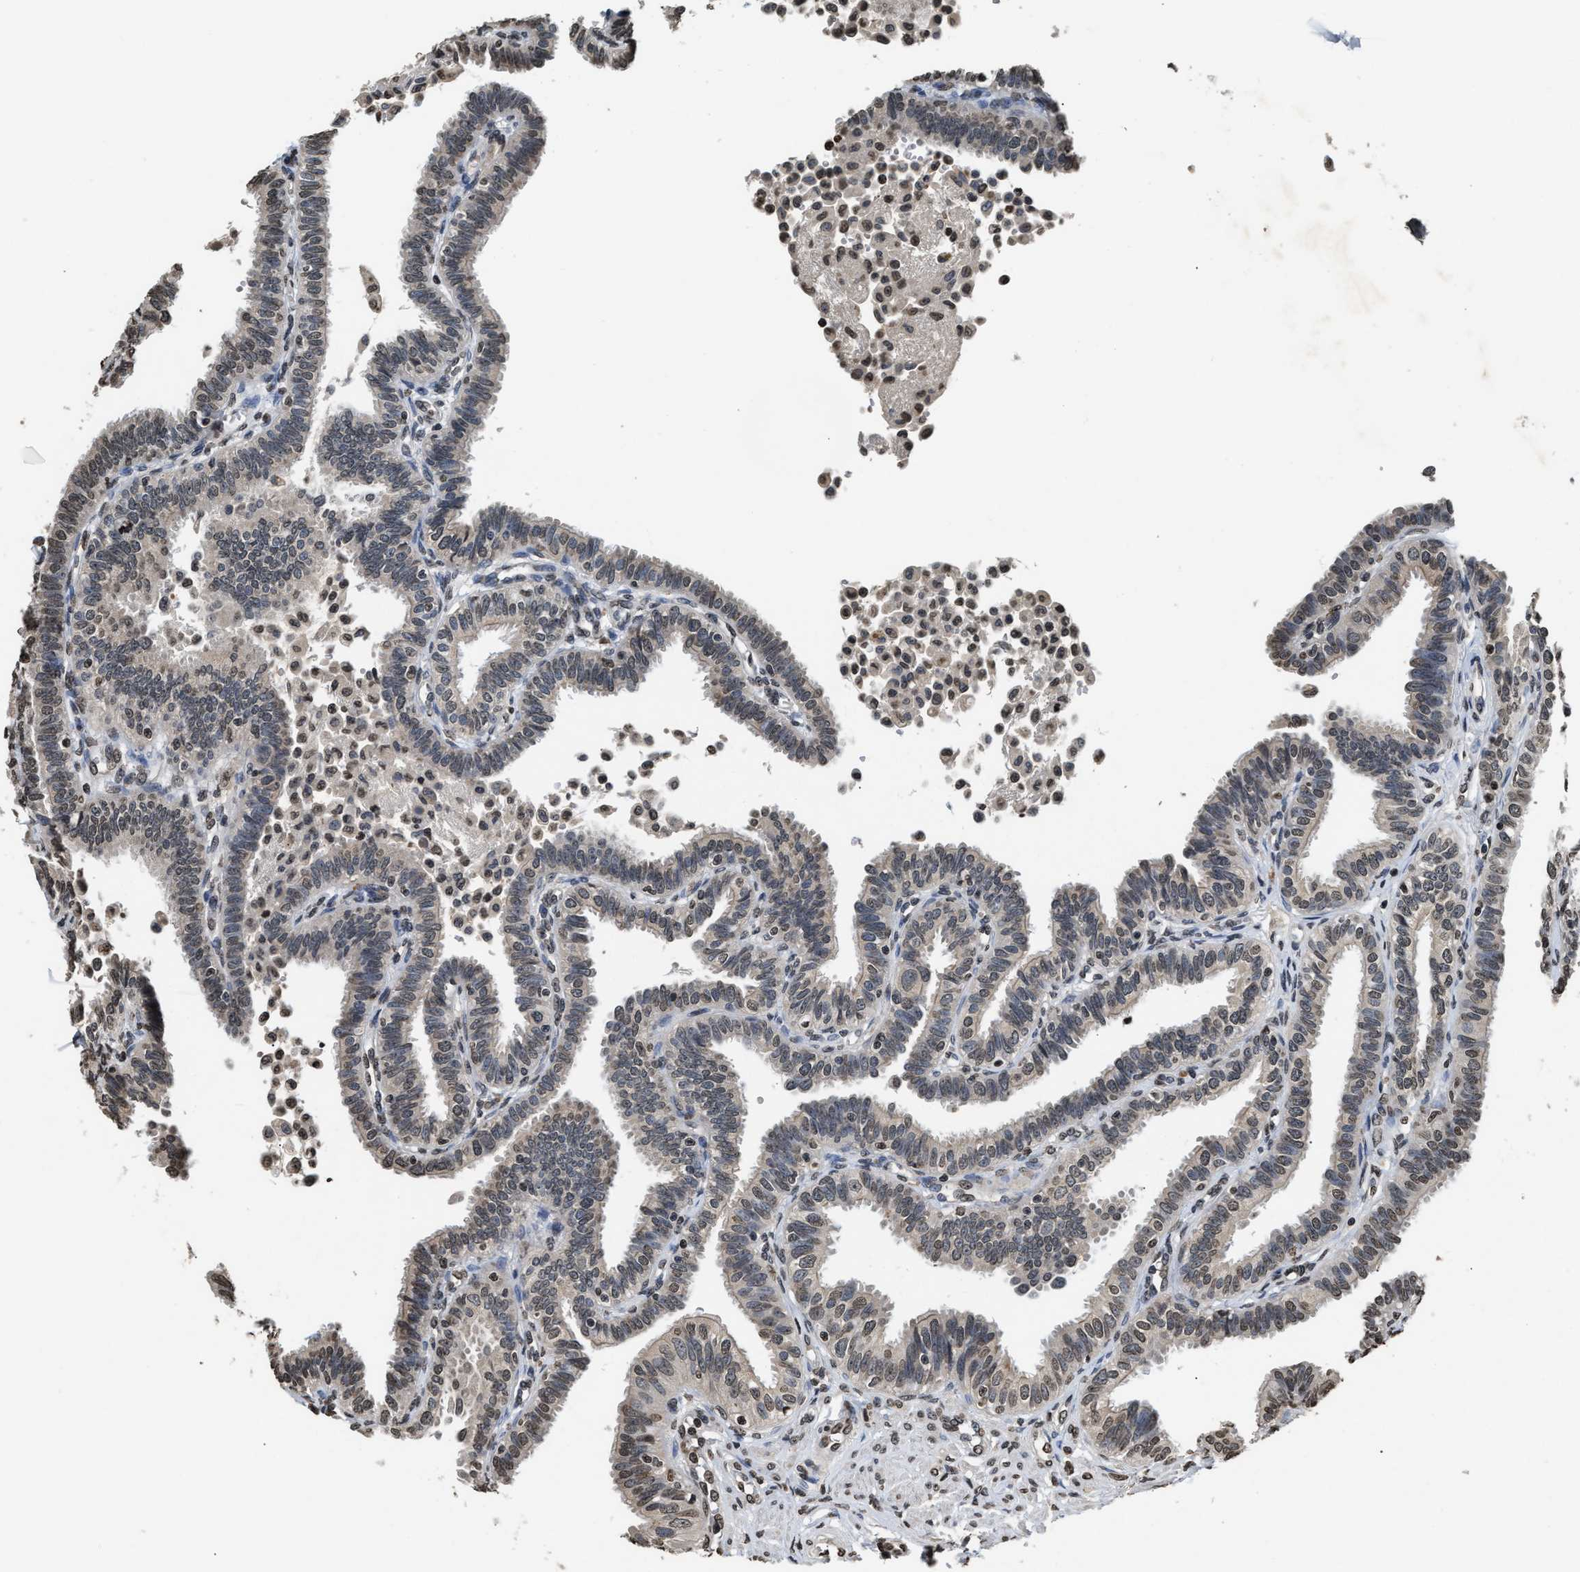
{"staining": {"intensity": "weak", "quantity": "<25%", "location": "nuclear"}, "tissue": "fallopian tube", "cell_type": "Glandular cells", "image_type": "normal", "snomed": [{"axis": "morphology", "description": "Normal tissue, NOS"}, {"axis": "topography", "description": "Fallopian tube"}, {"axis": "topography", "description": "Placenta"}], "caption": "Immunohistochemistry micrograph of benign fallopian tube: human fallopian tube stained with DAB (3,3'-diaminobenzidine) exhibits no significant protein expression in glandular cells.", "gene": "DNASE1L3", "patient": {"sex": "female", "age": 34}}